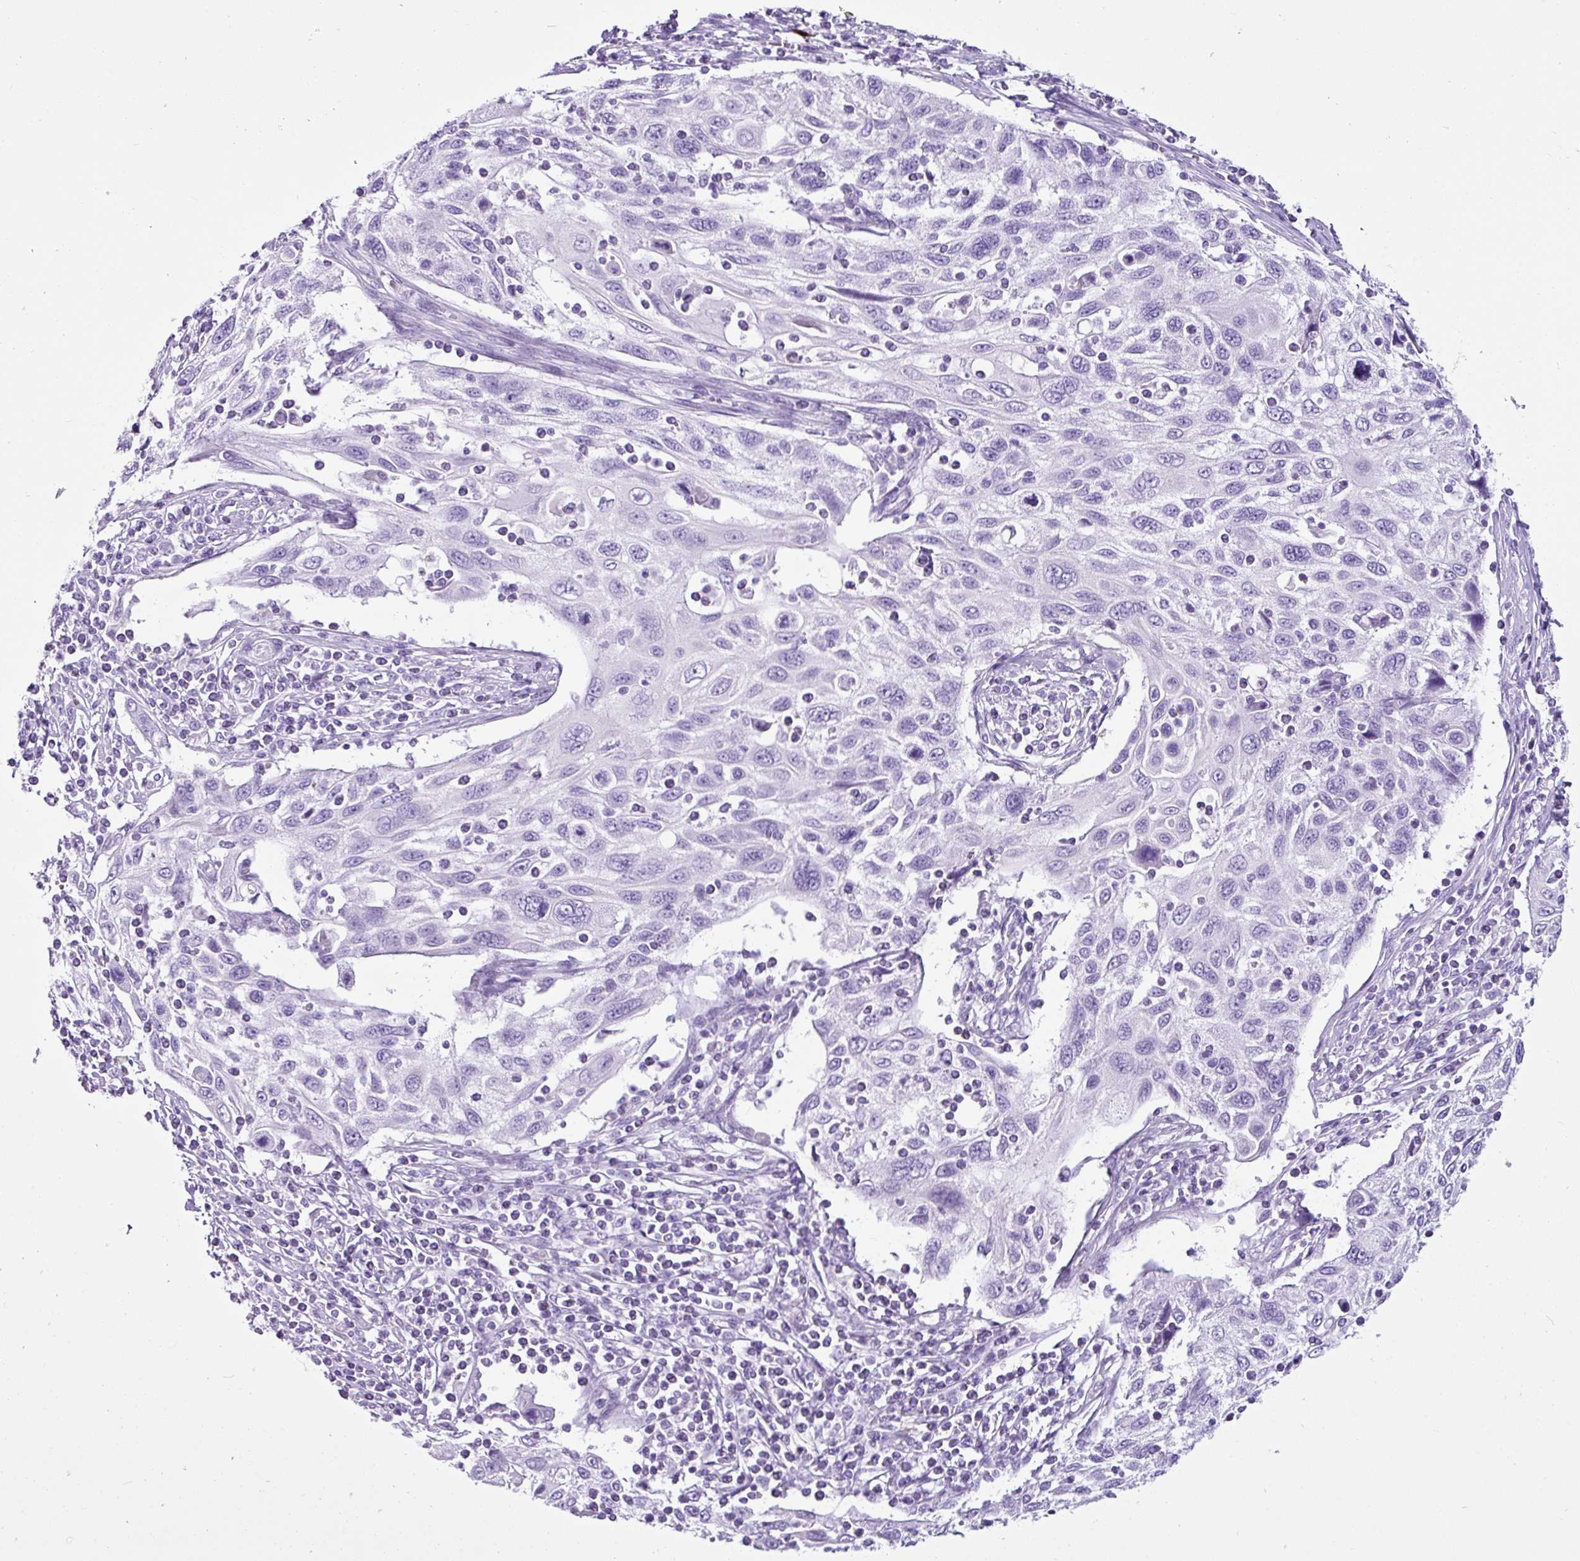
{"staining": {"intensity": "negative", "quantity": "none", "location": "none"}, "tissue": "cervical cancer", "cell_type": "Tumor cells", "image_type": "cancer", "snomed": [{"axis": "morphology", "description": "Squamous cell carcinoma, NOS"}, {"axis": "topography", "description": "Cervix"}], "caption": "Tumor cells show no significant protein staining in squamous cell carcinoma (cervical).", "gene": "LILRB4", "patient": {"sex": "female", "age": 70}}